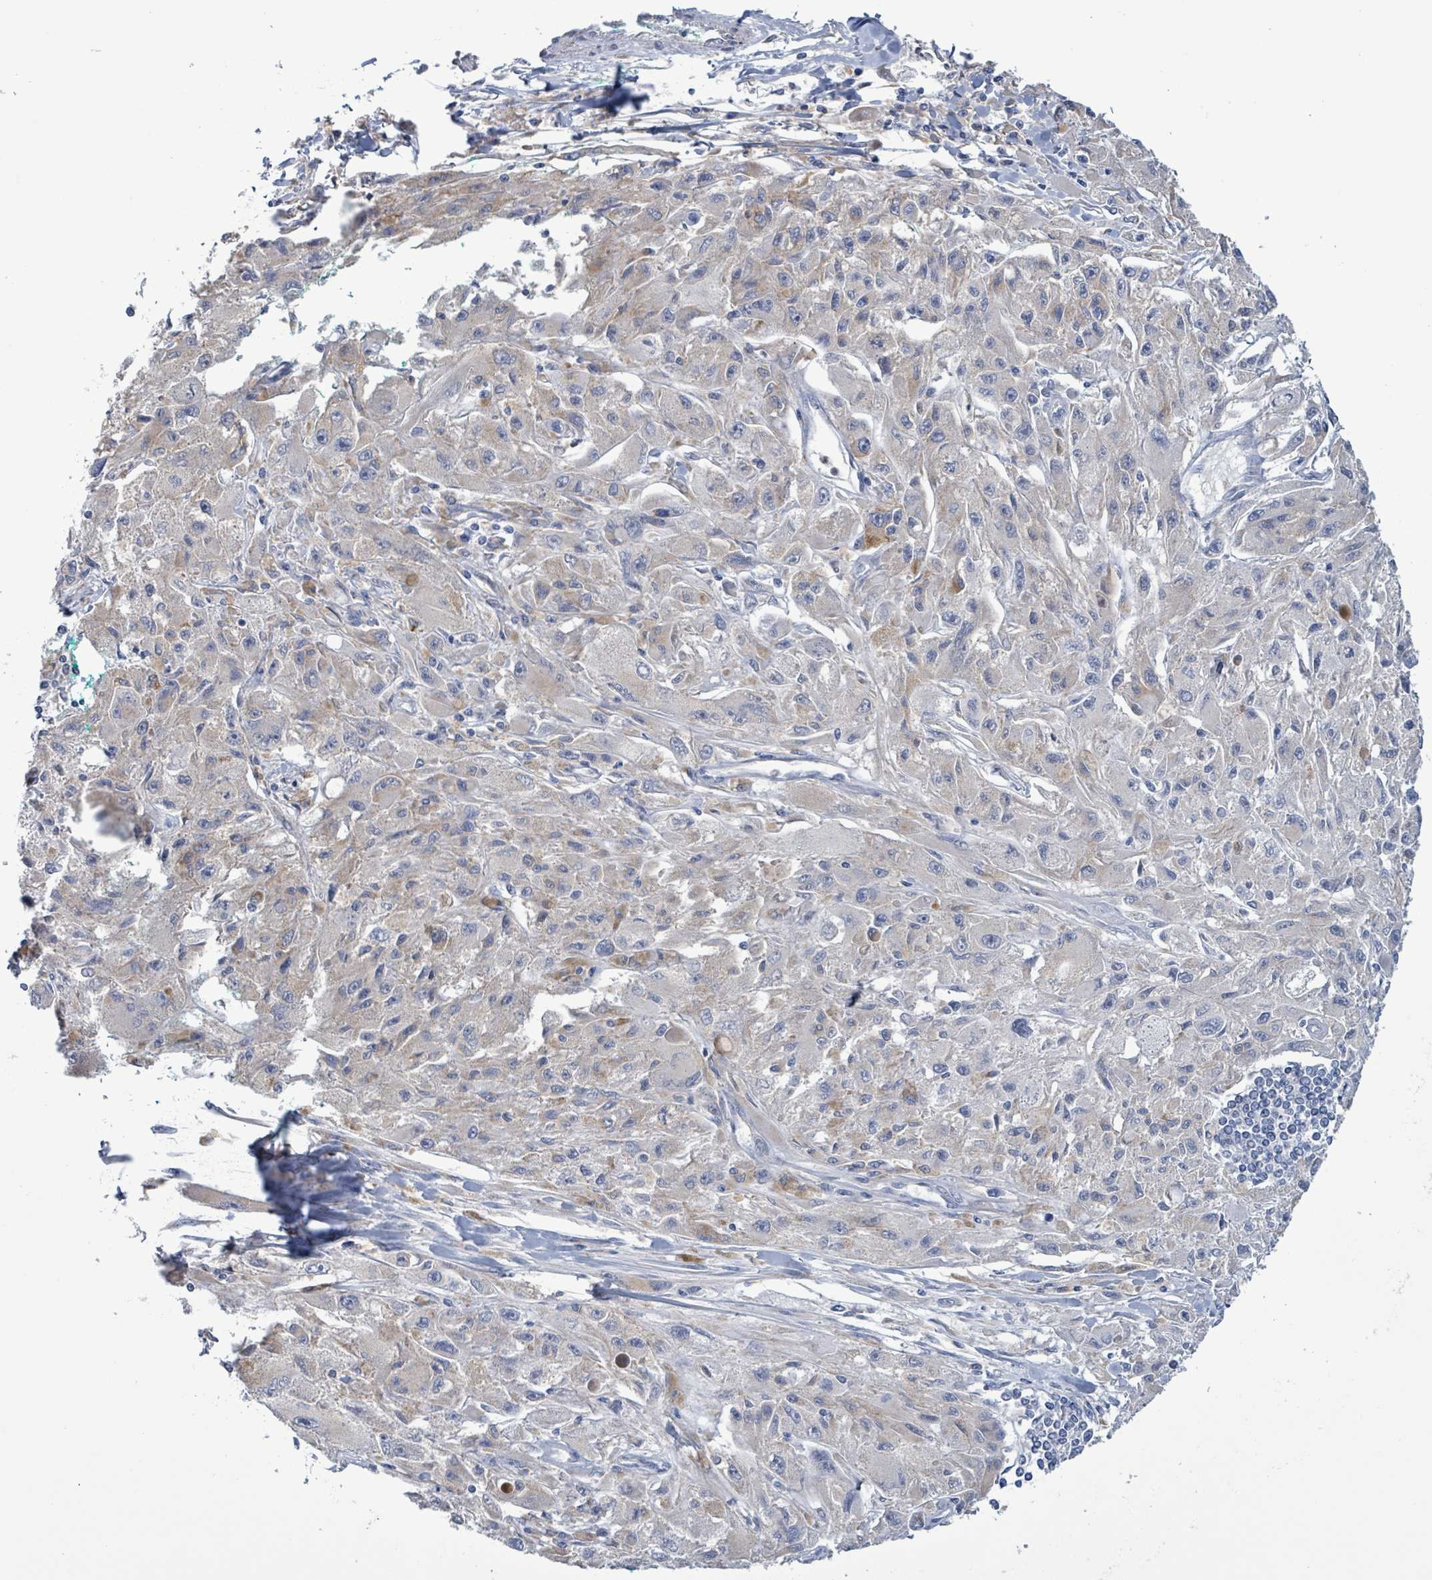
{"staining": {"intensity": "weak", "quantity": "<25%", "location": "cytoplasmic/membranous"}, "tissue": "melanoma", "cell_type": "Tumor cells", "image_type": "cancer", "snomed": [{"axis": "morphology", "description": "Malignant melanoma, Metastatic site"}, {"axis": "topography", "description": "Skin"}], "caption": "Immunohistochemistry (IHC) photomicrograph of neoplastic tissue: human malignant melanoma (metastatic site) stained with DAB reveals no significant protein expression in tumor cells.", "gene": "AKR1C4", "patient": {"sex": "male", "age": 53}}